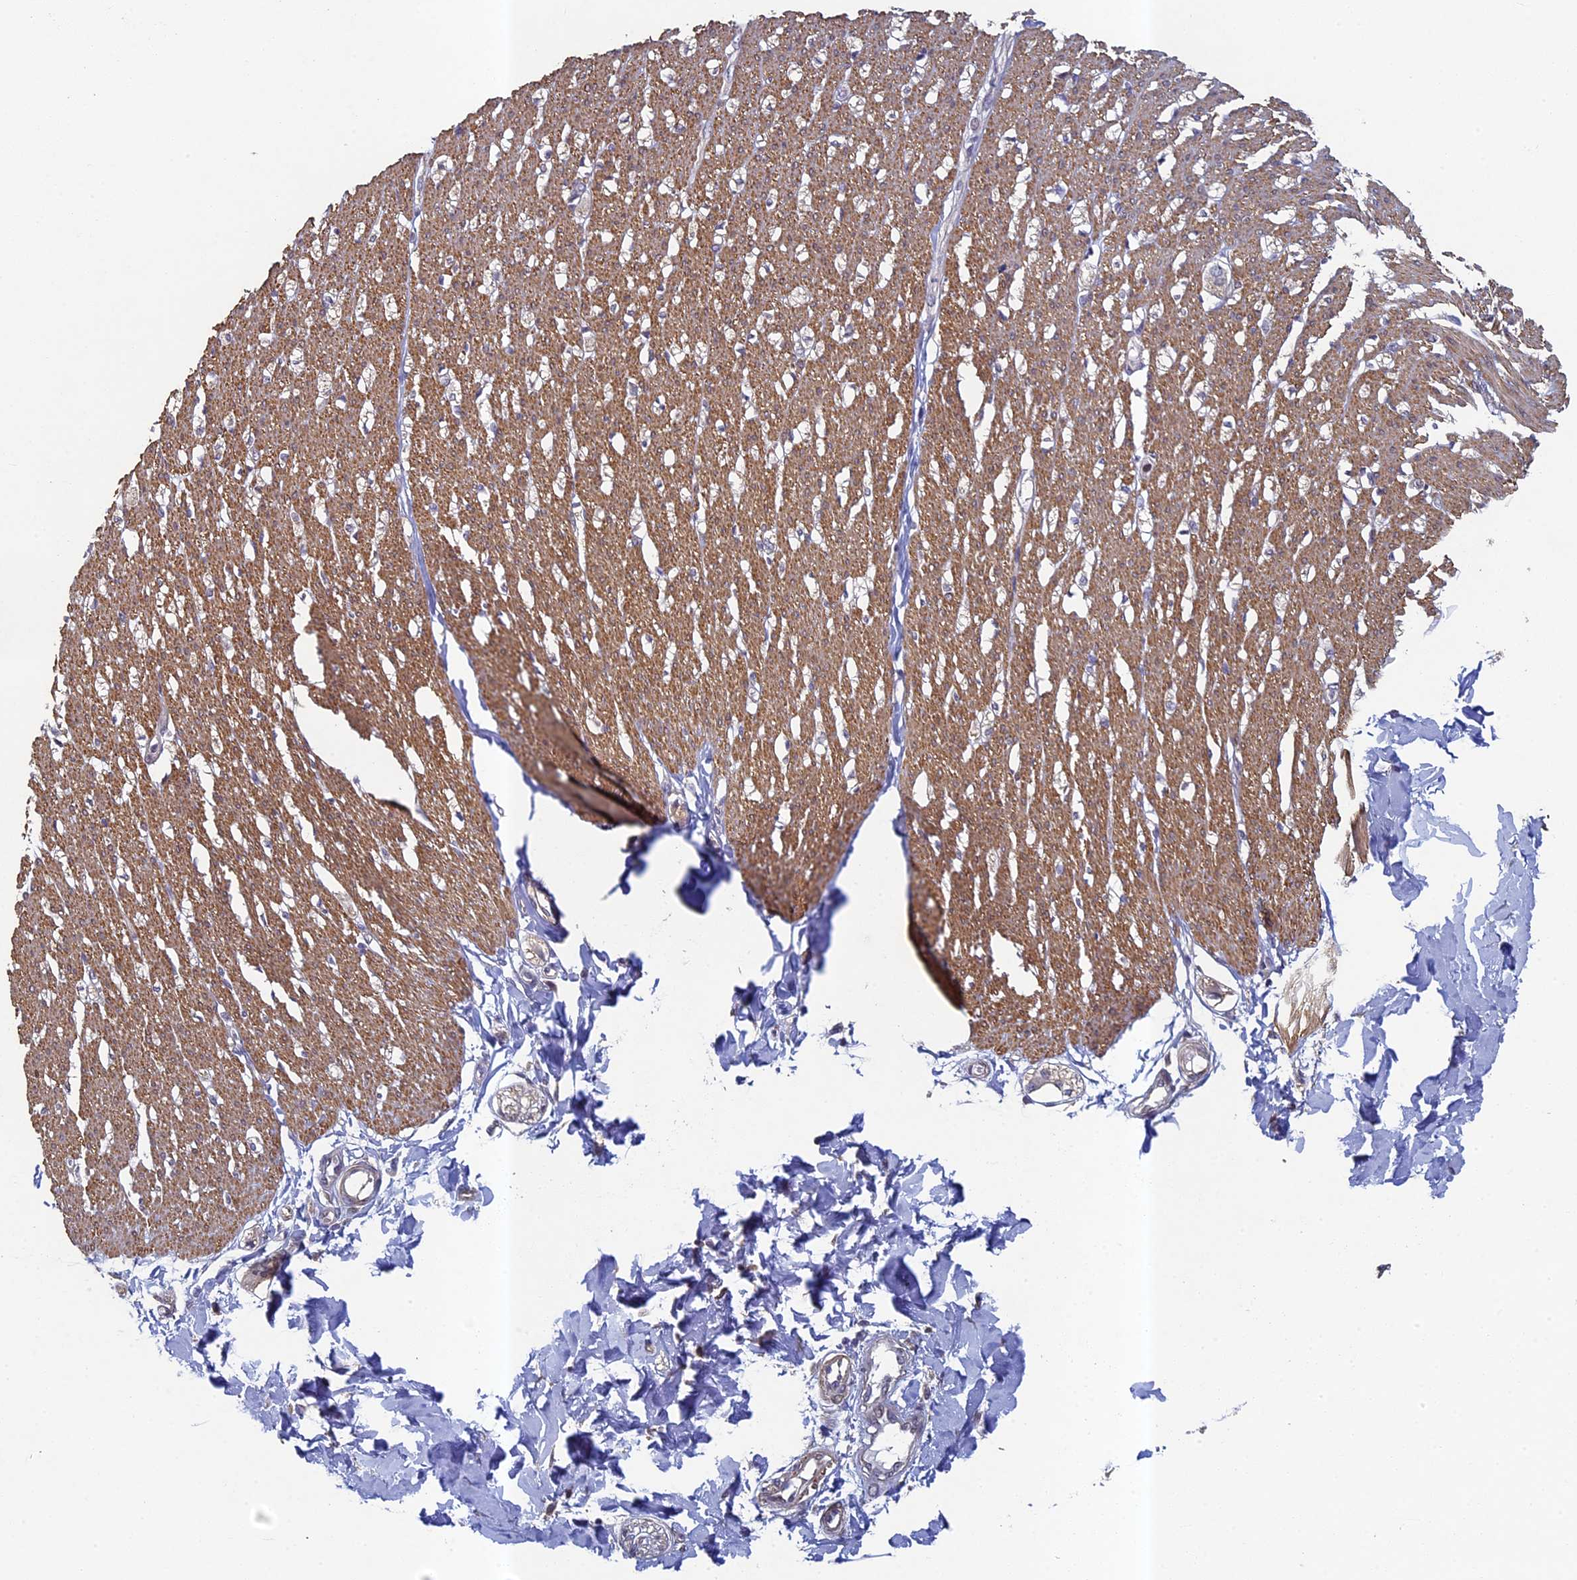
{"staining": {"intensity": "moderate", "quantity": ">75%", "location": "cytoplasmic/membranous"}, "tissue": "smooth muscle", "cell_type": "Smooth muscle cells", "image_type": "normal", "snomed": [{"axis": "morphology", "description": "Normal tissue, NOS"}, {"axis": "morphology", "description": "Adenocarcinoma, NOS"}, {"axis": "topography", "description": "Colon"}, {"axis": "topography", "description": "Peripheral nerve tissue"}], "caption": "A brown stain shows moderate cytoplasmic/membranous positivity of a protein in smooth muscle cells of unremarkable smooth muscle.", "gene": "DIXDC1", "patient": {"sex": "male", "age": 14}}